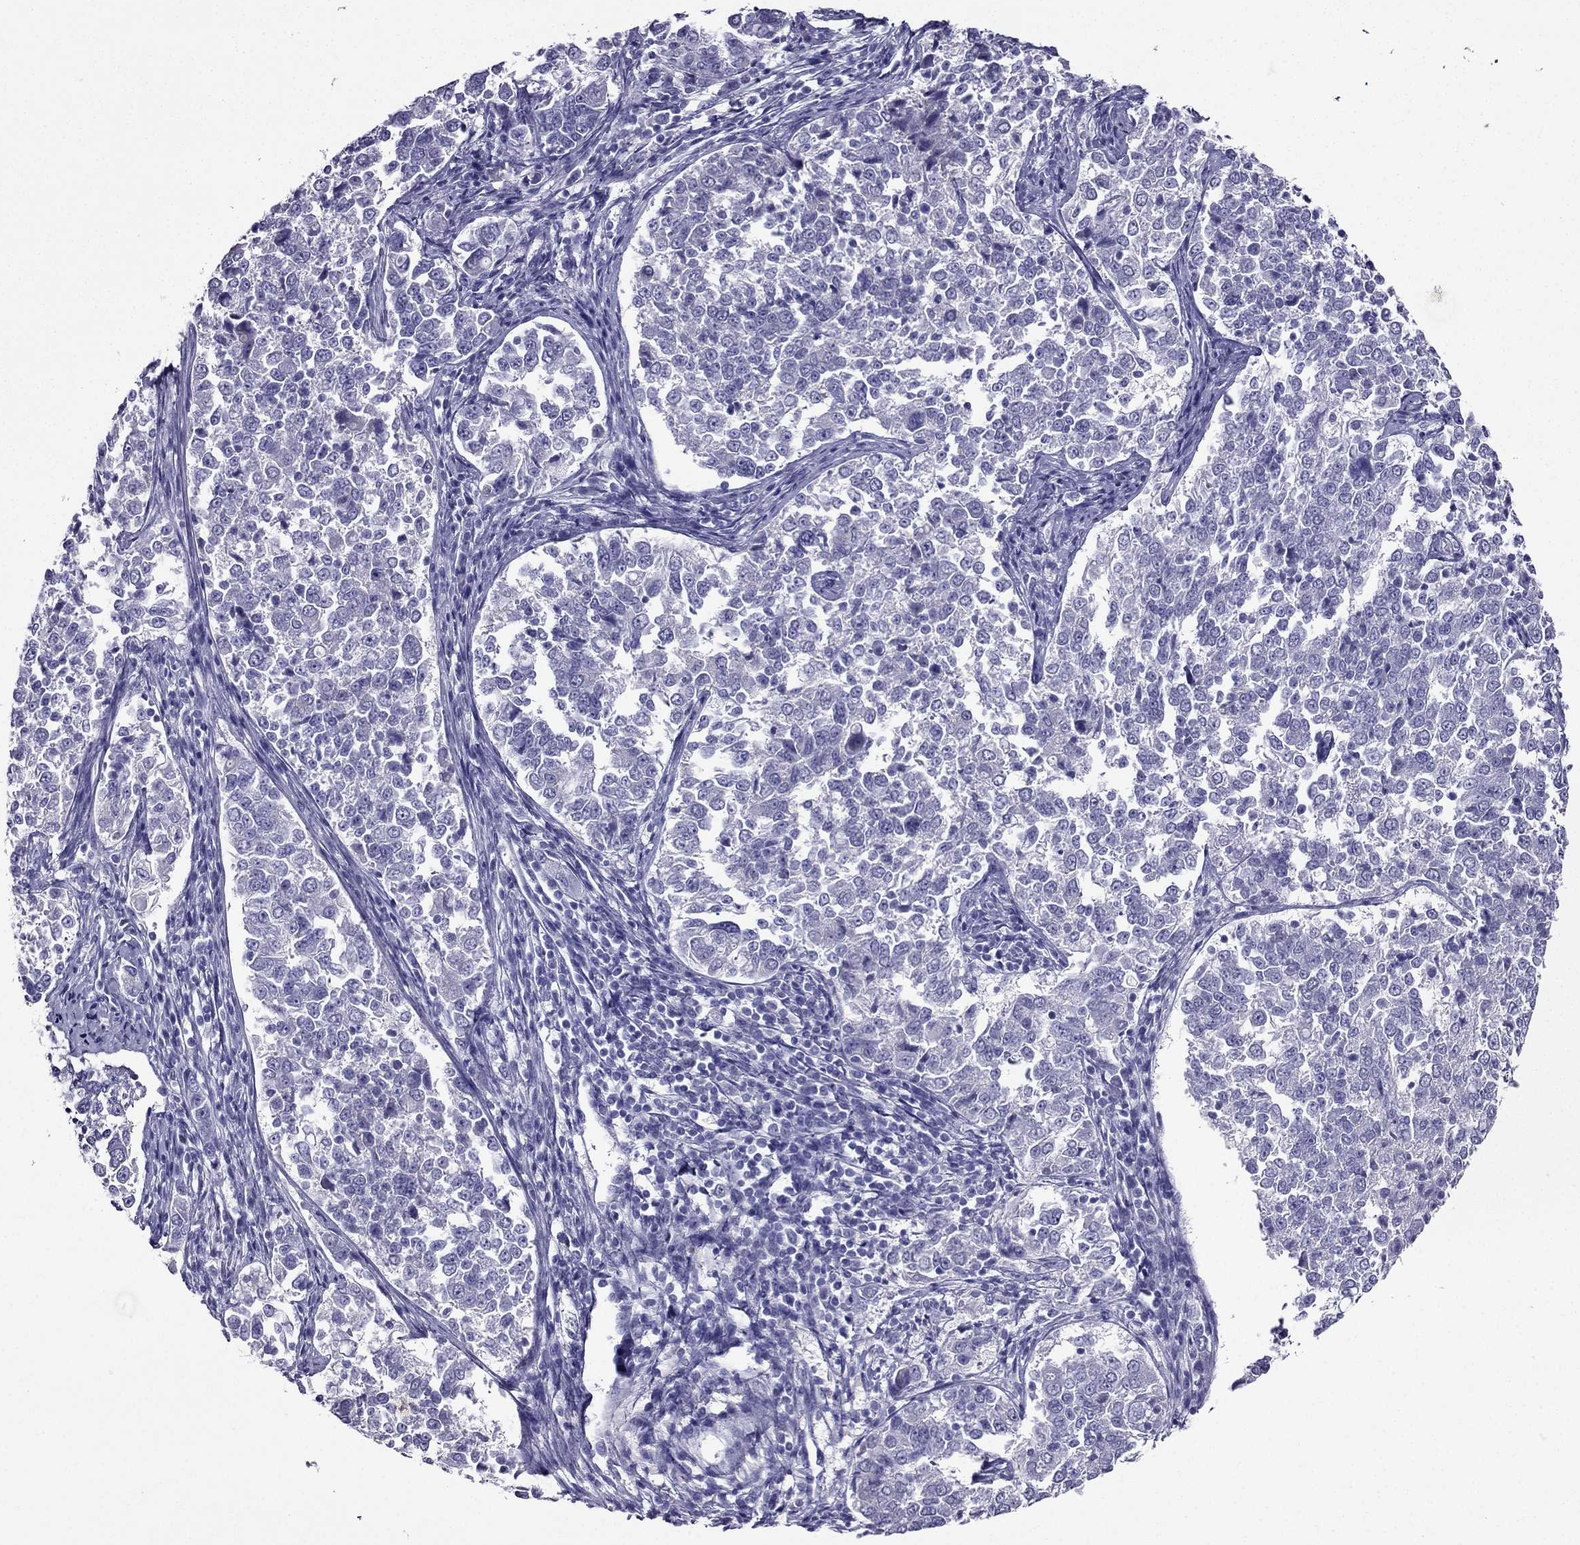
{"staining": {"intensity": "negative", "quantity": "none", "location": "none"}, "tissue": "endometrial cancer", "cell_type": "Tumor cells", "image_type": "cancer", "snomed": [{"axis": "morphology", "description": "Adenocarcinoma, NOS"}, {"axis": "topography", "description": "Endometrium"}], "caption": "Image shows no significant protein staining in tumor cells of endometrial cancer (adenocarcinoma).", "gene": "ZNF541", "patient": {"sex": "female", "age": 43}}